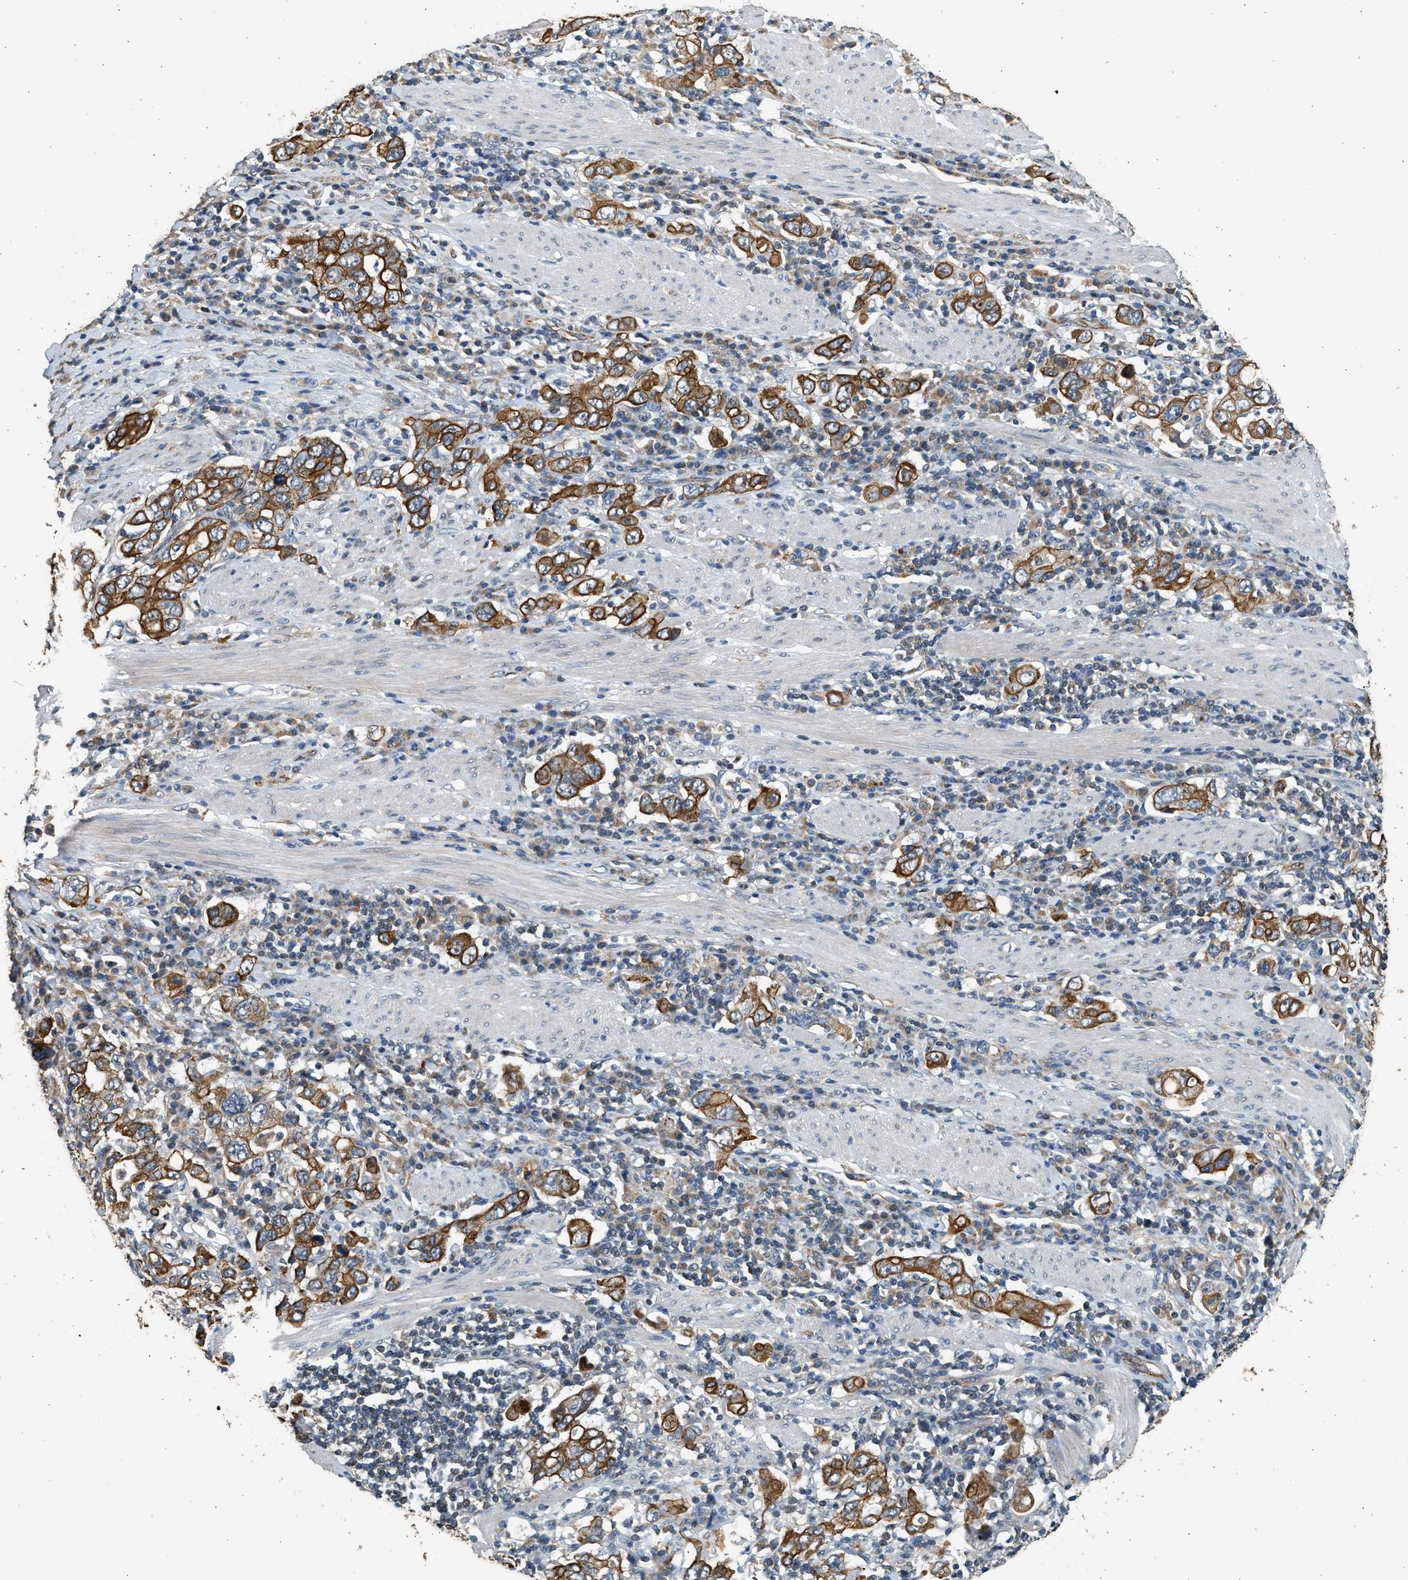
{"staining": {"intensity": "strong", "quantity": ">75%", "location": "cytoplasmic/membranous"}, "tissue": "stomach cancer", "cell_type": "Tumor cells", "image_type": "cancer", "snomed": [{"axis": "morphology", "description": "Adenocarcinoma, NOS"}, {"axis": "topography", "description": "Stomach, upper"}], "caption": "Immunohistochemical staining of human stomach cancer reveals strong cytoplasmic/membranous protein staining in about >75% of tumor cells.", "gene": "PCLO", "patient": {"sex": "male", "age": 62}}